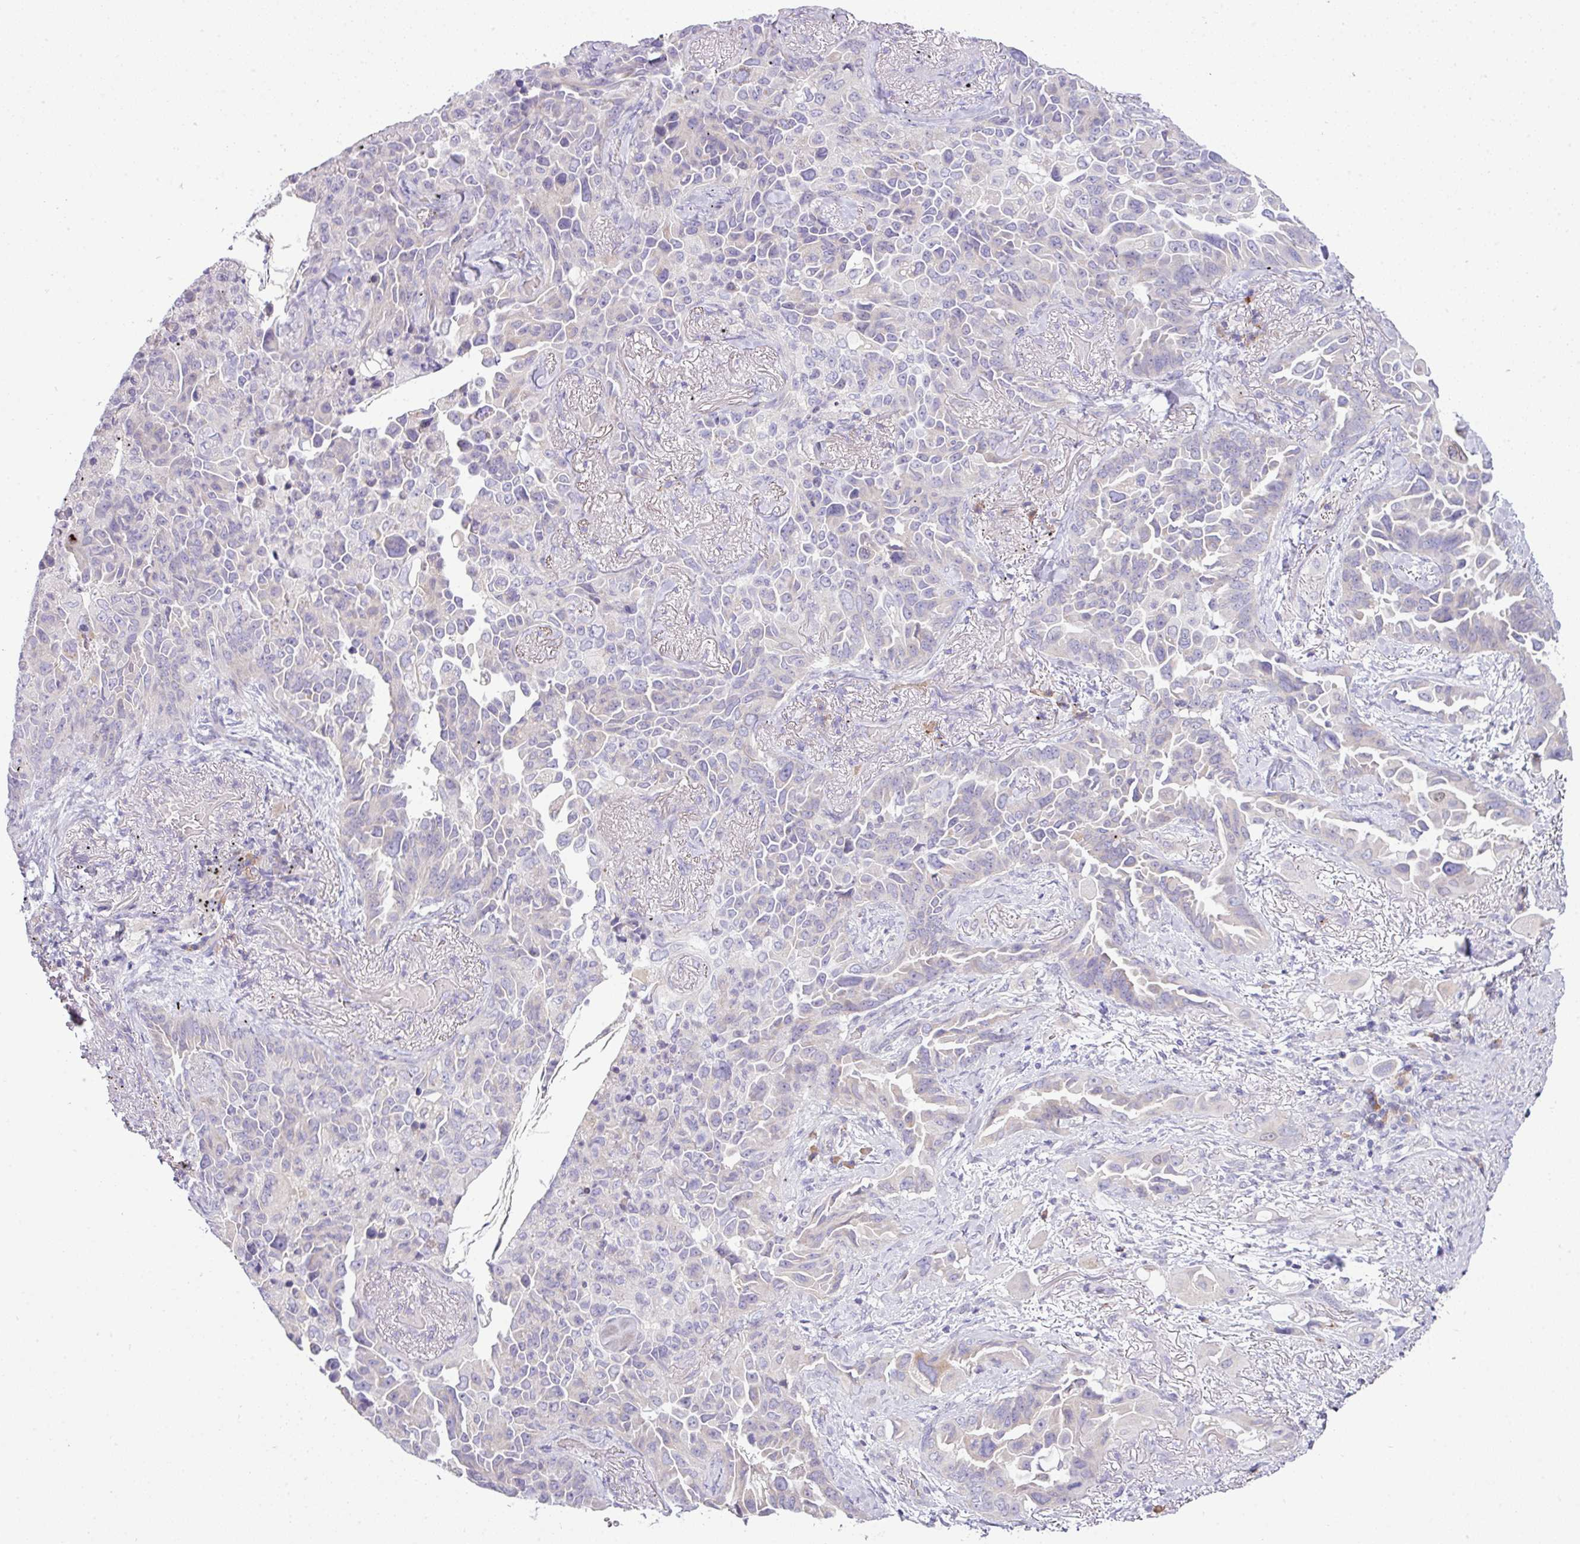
{"staining": {"intensity": "negative", "quantity": "none", "location": "none"}, "tissue": "lung cancer", "cell_type": "Tumor cells", "image_type": "cancer", "snomed": [{"axis": "morphology", "description": "Adenocarcinoma, NOS"}, {"axis": "topography", "description": "Lung"}], "caption": "The histopathology image reveals no staining of tumor cells in lung cancer. Nuclei are stained in blue.", "gene": "SLAMF6", "patient": {"sex": "female", "age": 67}}